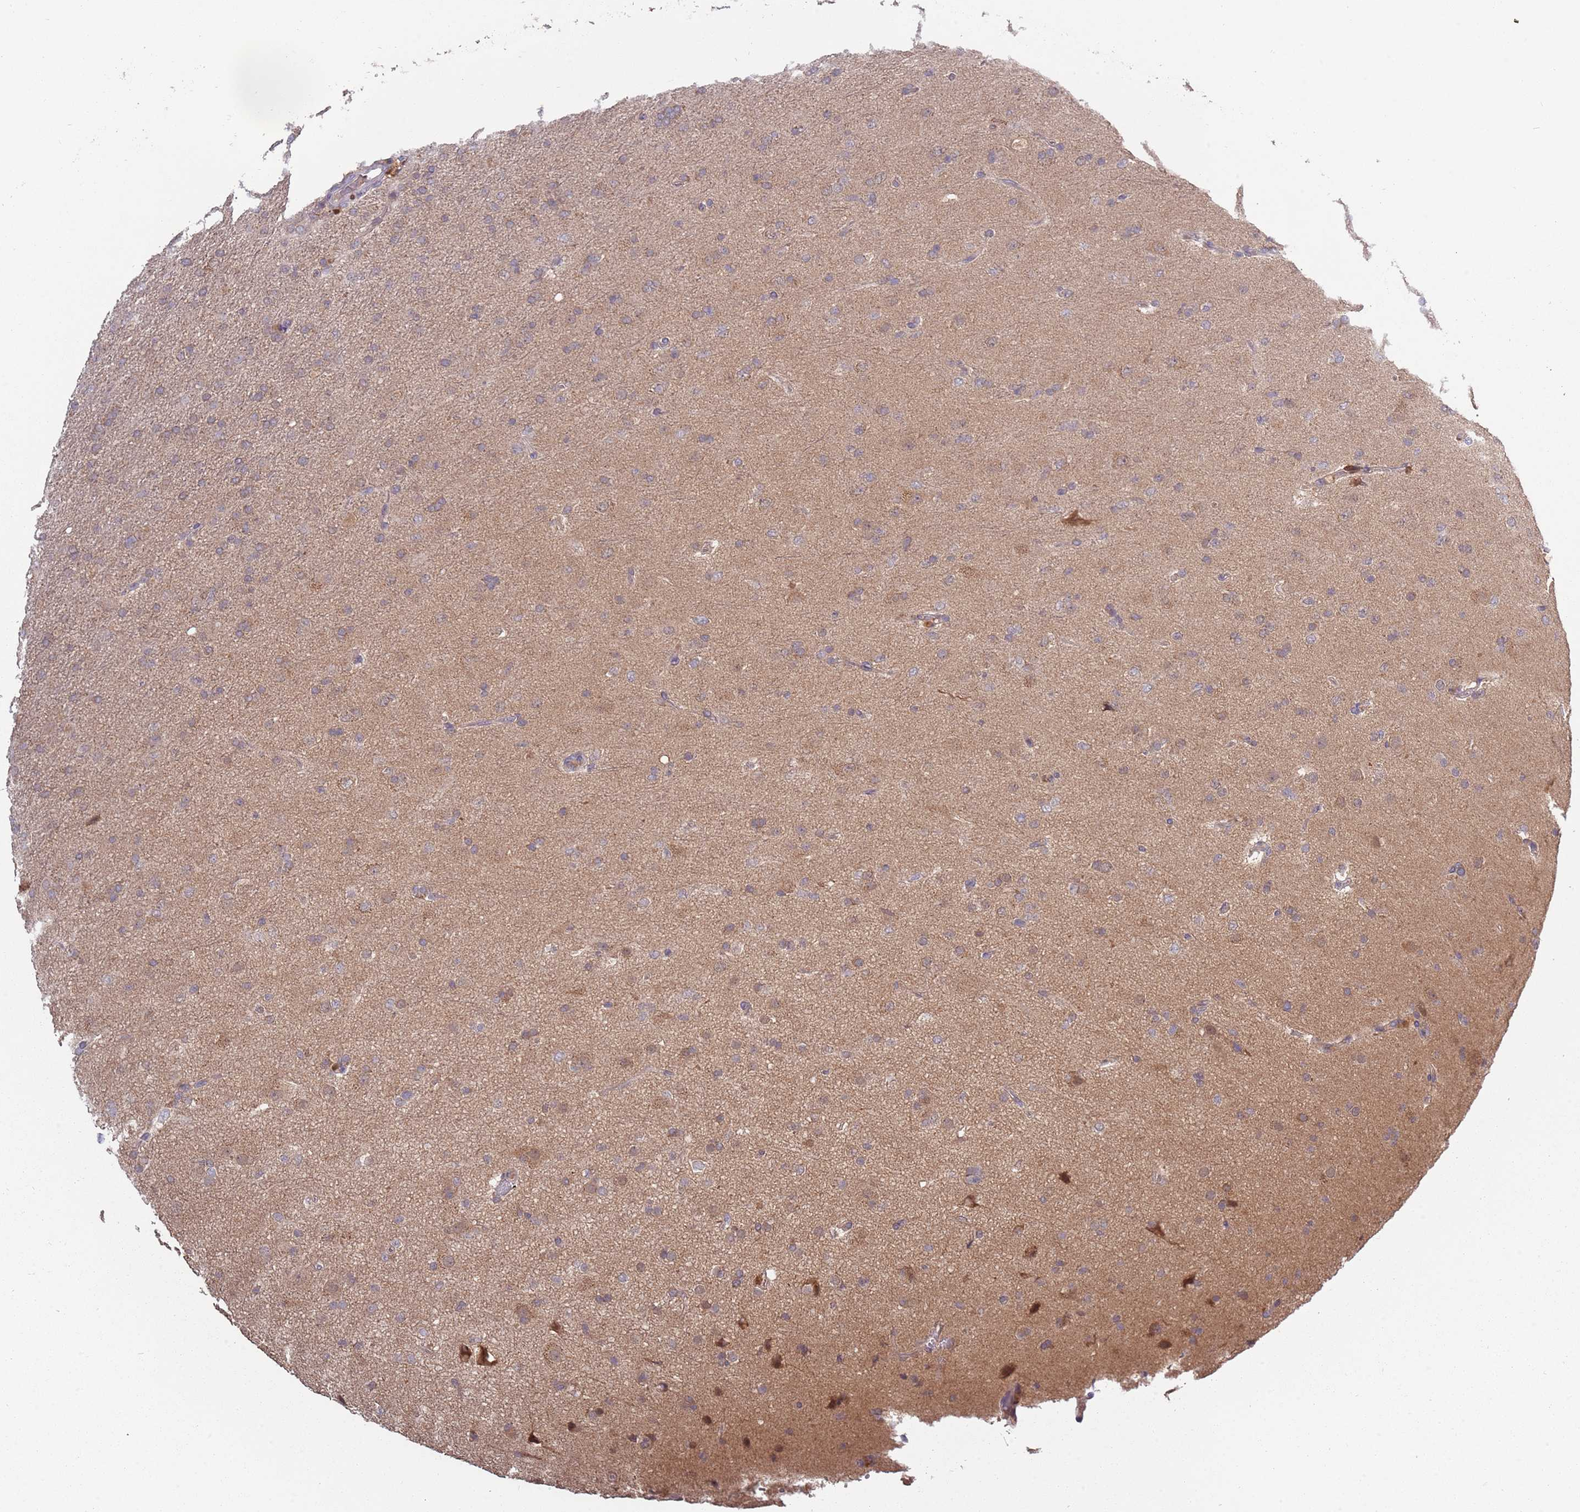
{"staining": {"intensity": "weak", "quantity": "<25%", "location": "cytoplasmic/membranous"}, "tissue": "glioma", "cell_type": "Tumor cells", "image_type": "cancer", "snomed": [{"axis": "morphology", "description": "Glioma, malignant, Low grade"}, {"axis": "topography", "description": "Brain"}], "caption": "Image shows no significant protein positivity in tumor cells of glioma.", "gene": "USP32", "patient": {"sex": "male", "age": 65}}